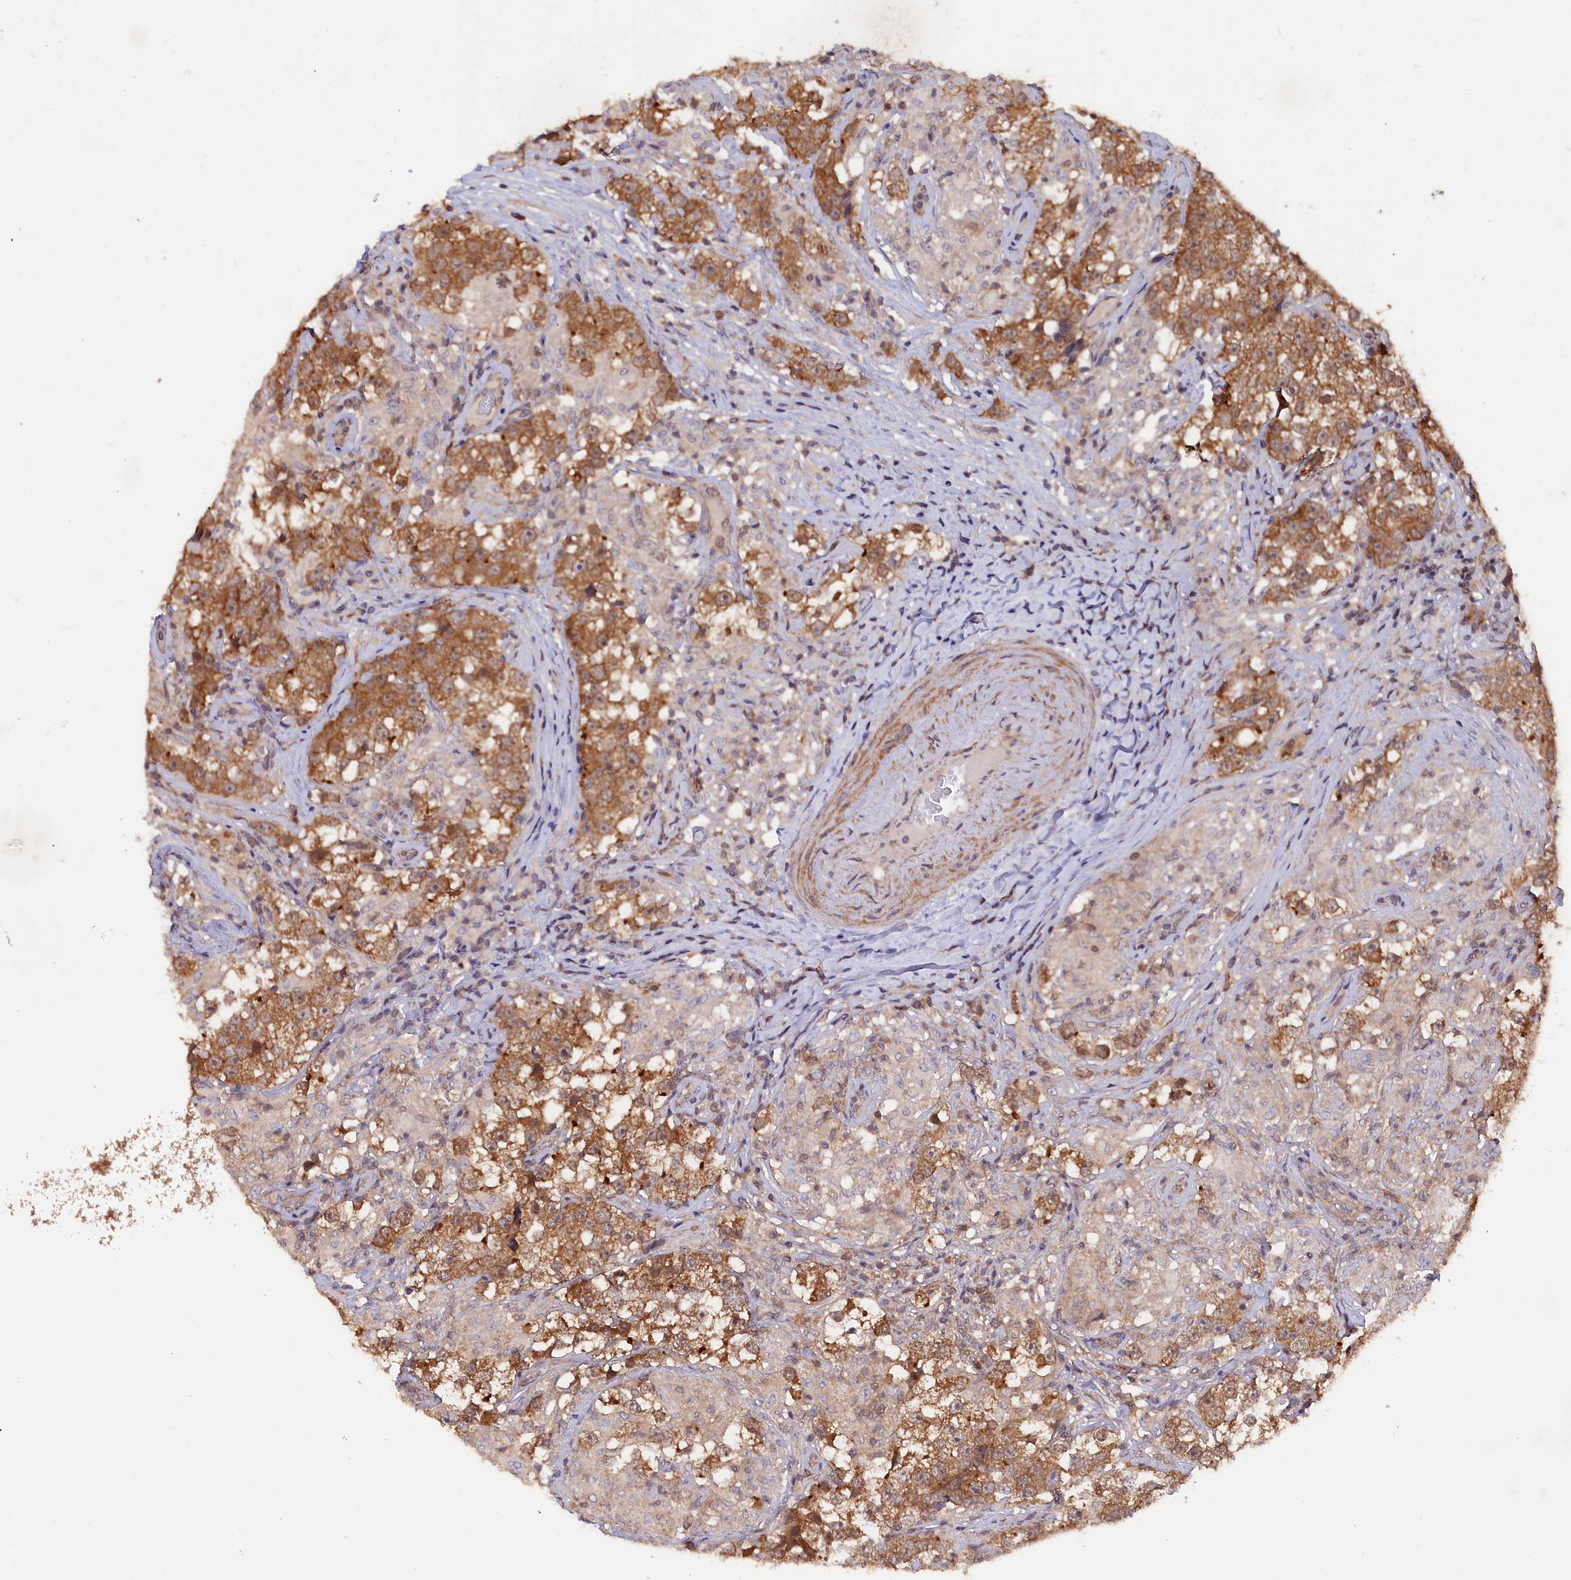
{"staining": {"intensity": "moderate", "quantity": ">75%", "location": "cytoplasmic/membranous"}, "tissue": "testis cancer", "cell_type": "Tumor cells", "image_type": "cancer", "snomed": [{"axis": "morphology", "description": "Seminoma, NOS"}, {"axis": "topography", "description": "Testis"}], "caption": "The histopathology image demonstrates a brown stain indicating the presence of a protein in the cytoplasmic/membranous of tumor cells in seminoma (testis).", "gene": "JPT2", "patient": {"sex": "male", "age": 46}}